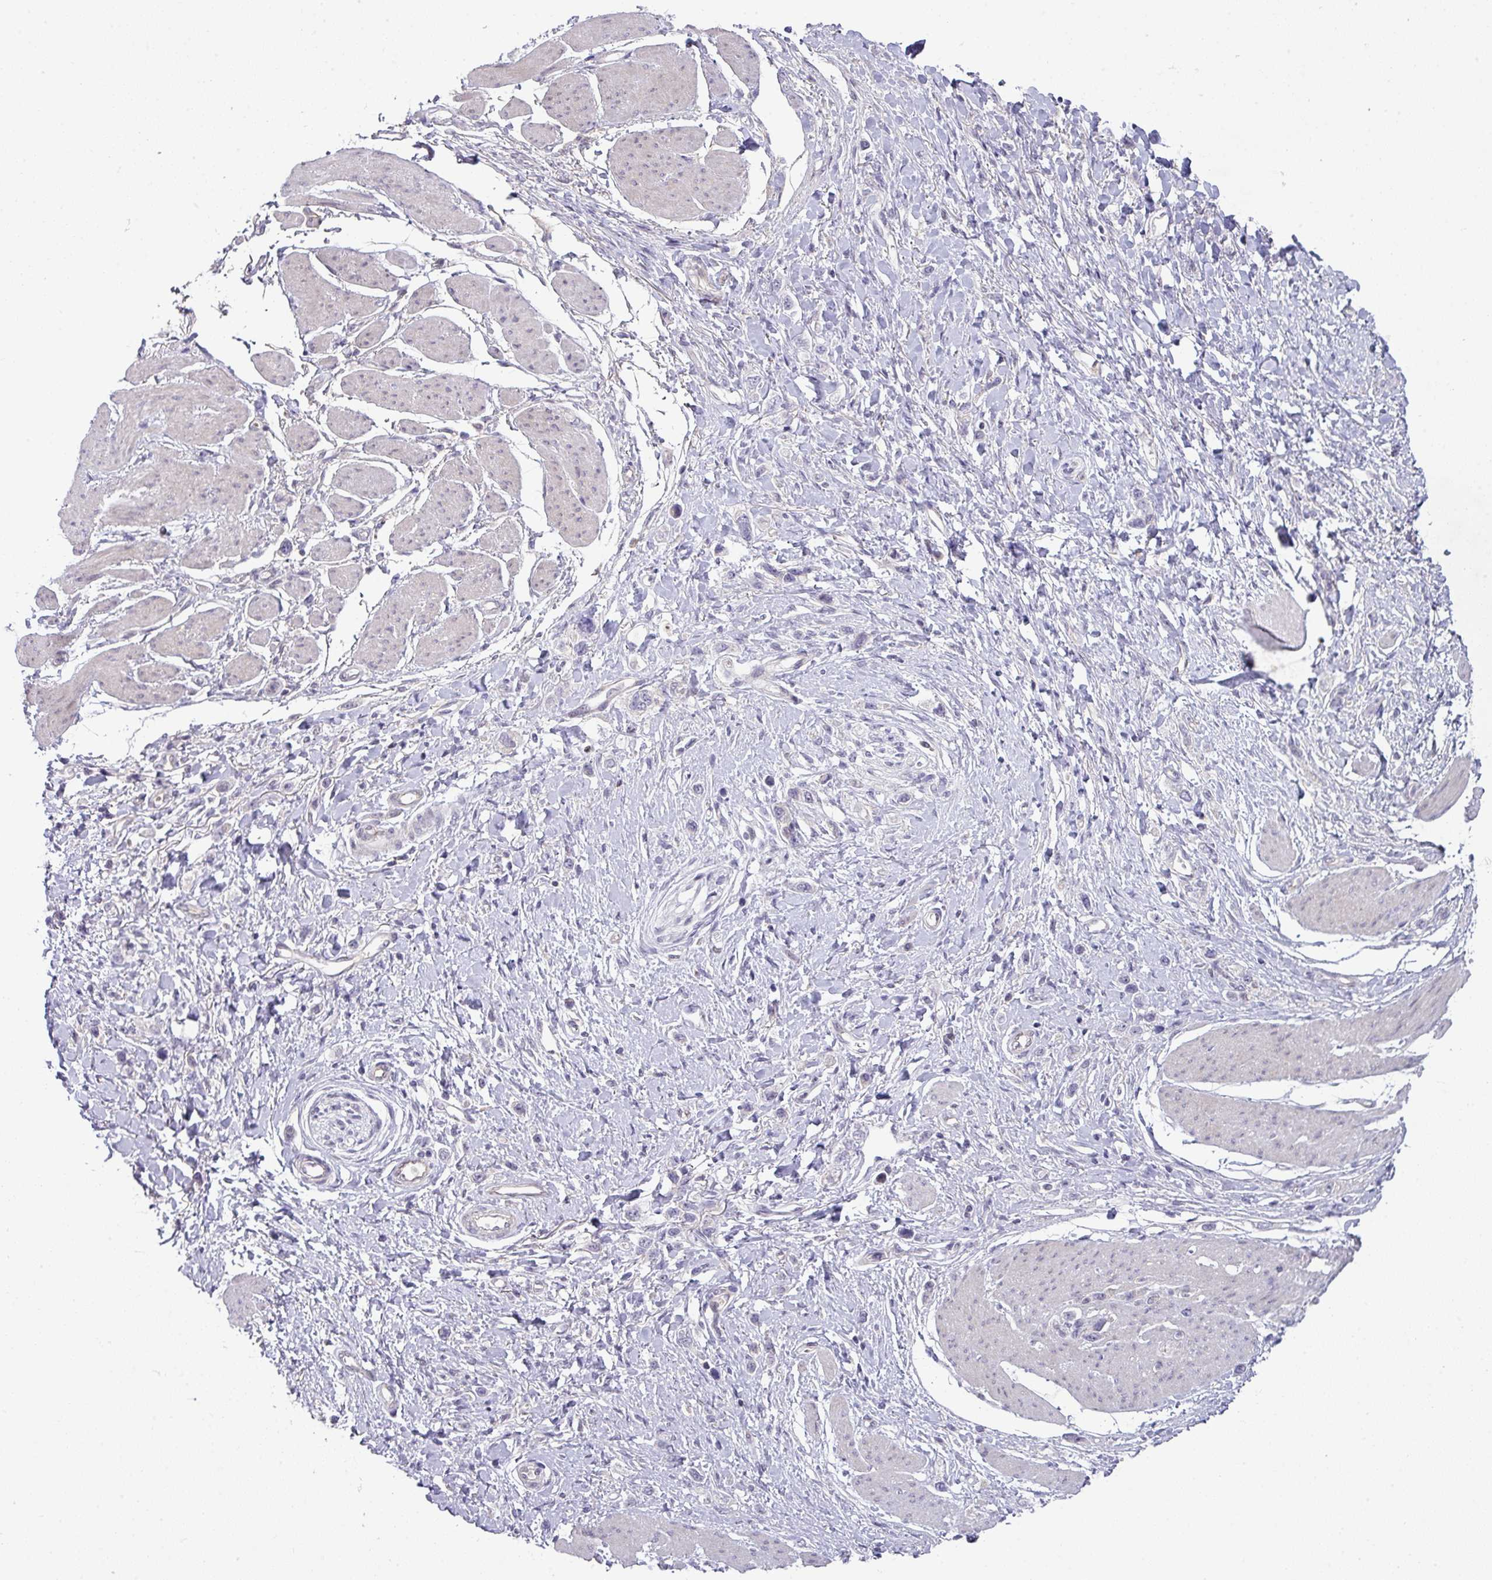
{"staining": {"intensity": "negative", "quantity": "none", "location": "none"}, "tissue": "stomach cancer", "cell_type": "Tumor cells", "image_type": "cancer", "snomed": [{"axis": "morphology", "description": "Adenocarcinoma, NOS"}, {"axis": "topography", "description": "Stomach"}], "caption": "This is an immunohistochemistry (IHC) micrograph of stomach adenocarcinoma. There is no staining in tumor cells.", "gene": "STAT5A", "patient": {"sex": "female", "age": 65}}